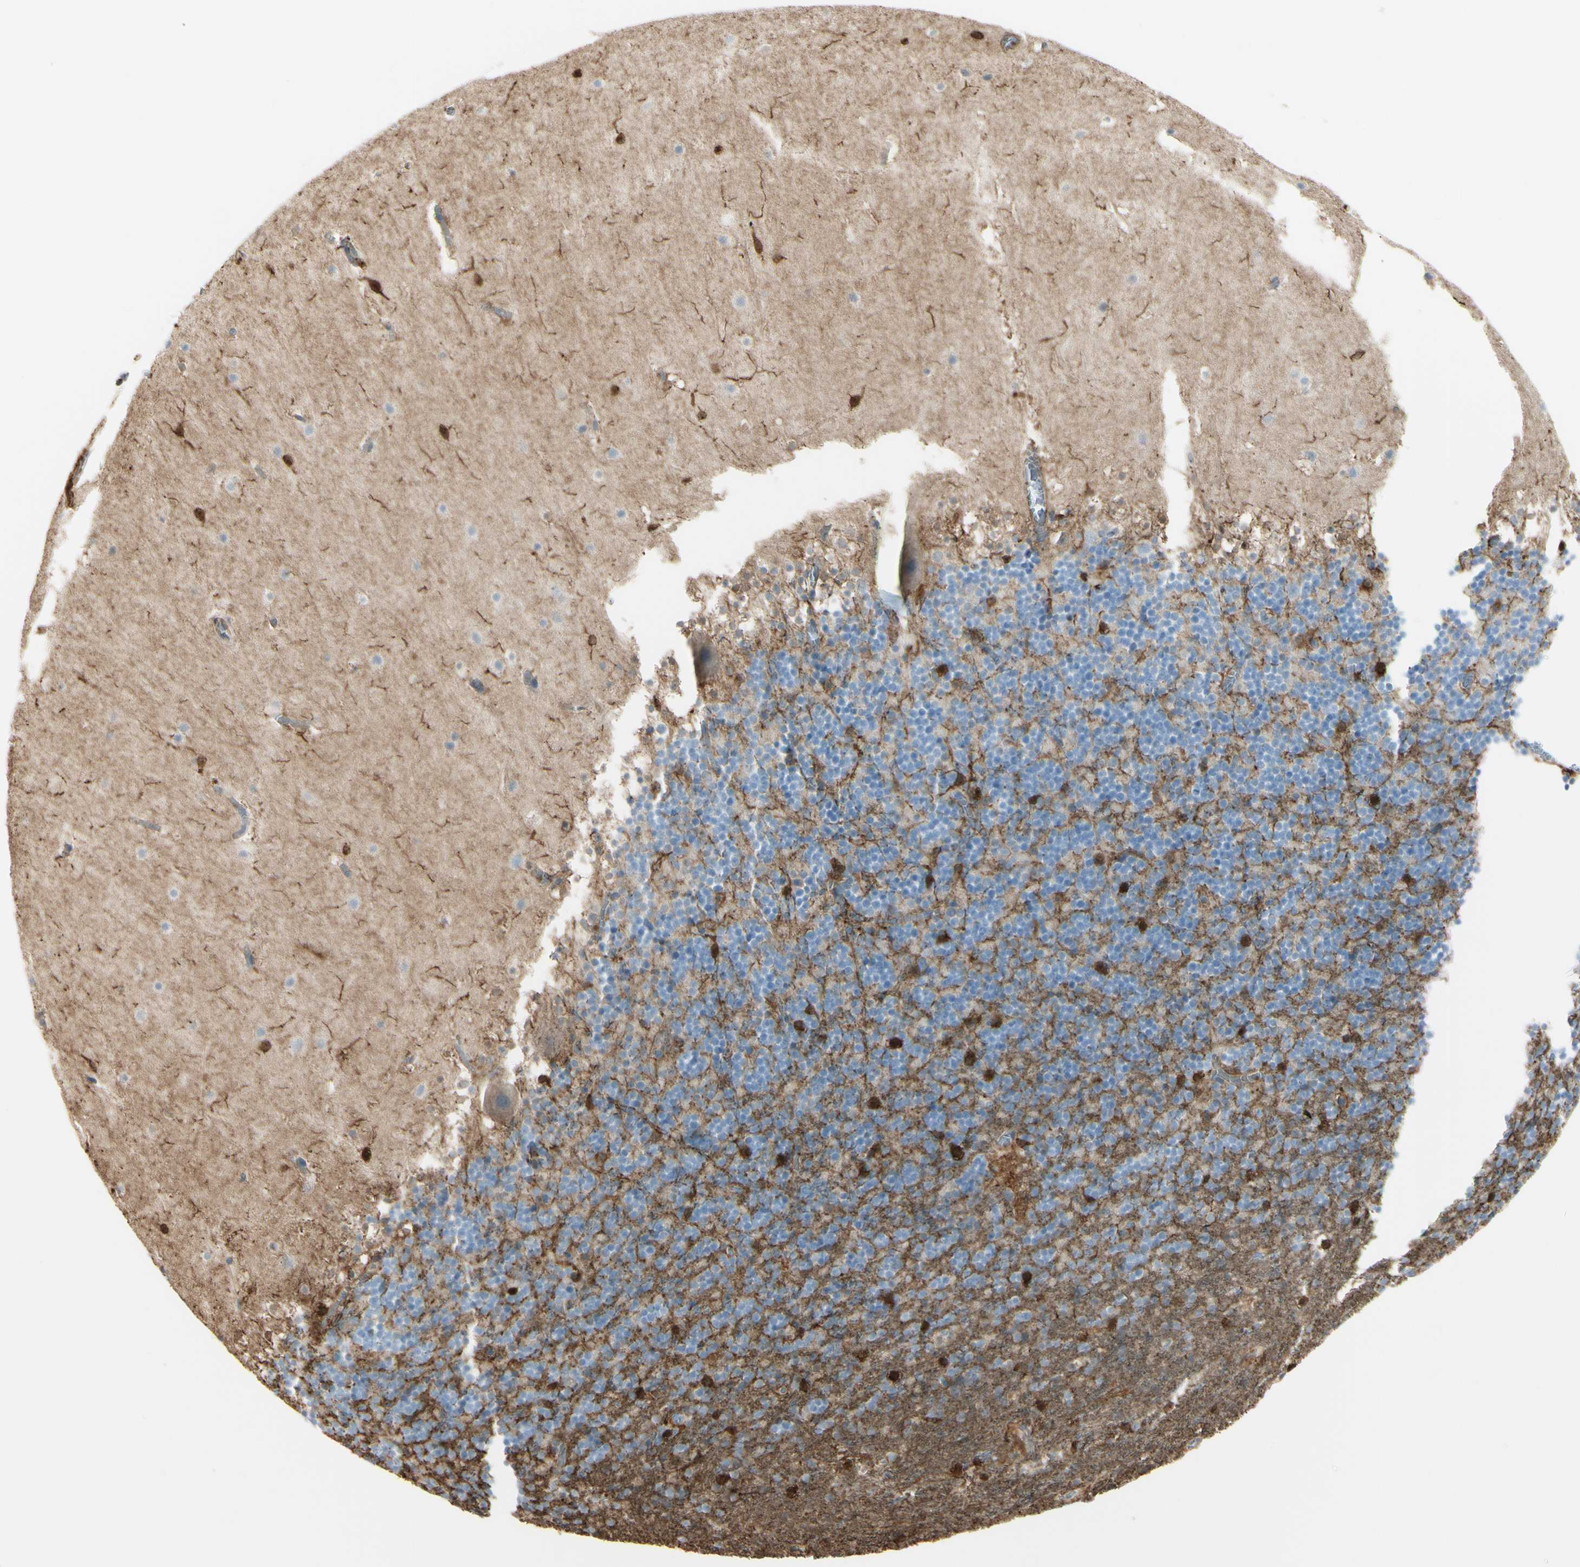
{"staining": {"intensity": "strong", "quantity": "<25%", "location": "cytoplasmic/membranous,nuclear"}, "tissue": "cerebellum", "cell_type": "Cells in granular layer", "image_type": "normal", "snomed": [{"axis": "morphology", "description": "Normal tissue, NOS"}, {"axis": "topography", "description": "Cerebellum"}], "caption": "DAB immunohistochemical staining of unremarkable human cerebellum shows strong cytoplasmic/membranous,nuclear protein staining in approximately <25% of cells in granular layer.", "gene": "GSN", "patient": {"sex": "male", "age": 45}}